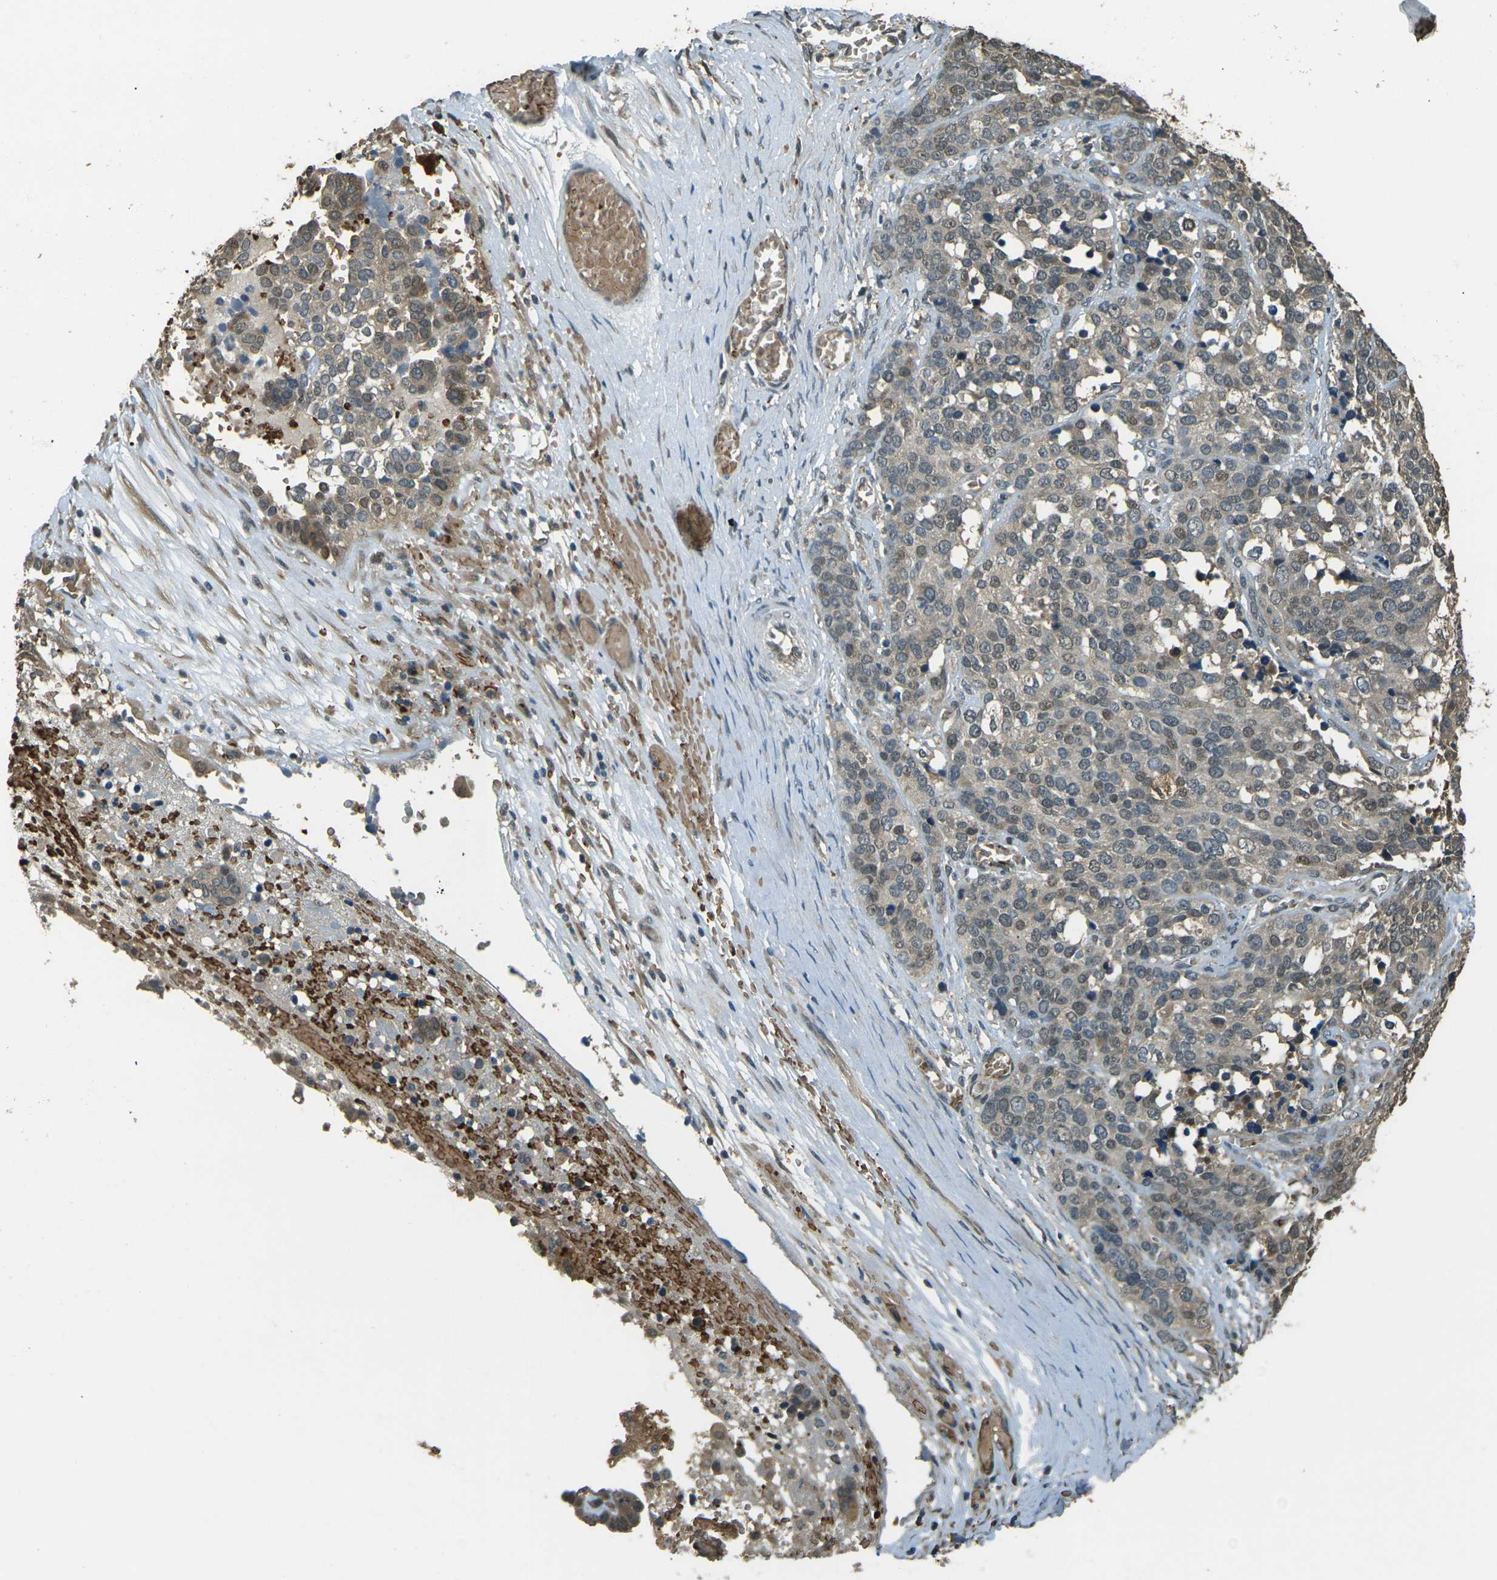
{"staining": {"intensity": "weak", "quantity": ">75%", "location": "cytoplasmic/membranous,nuclear"}, "tissue": "ovarian cancer", "cell_type": "Tumor cells", "image_type": "cancer", "snomed": [{"axis": "morphology", "description": "Cystadenocarcinoma, serous, NOS"}, {"axis": "topography", "description": "Ovary"}], "caption": "Tumor cells exhibit weak cytoplasmic/membranous and nuclear positivity in approximately >75% of cells in ovarian cancer (serous cystadenocarcinoma). (Brightfield microscopy of DAB IHC at high magnification).", "gene": "TOR1A", "patient": {"sex": "female", "age": 44}}